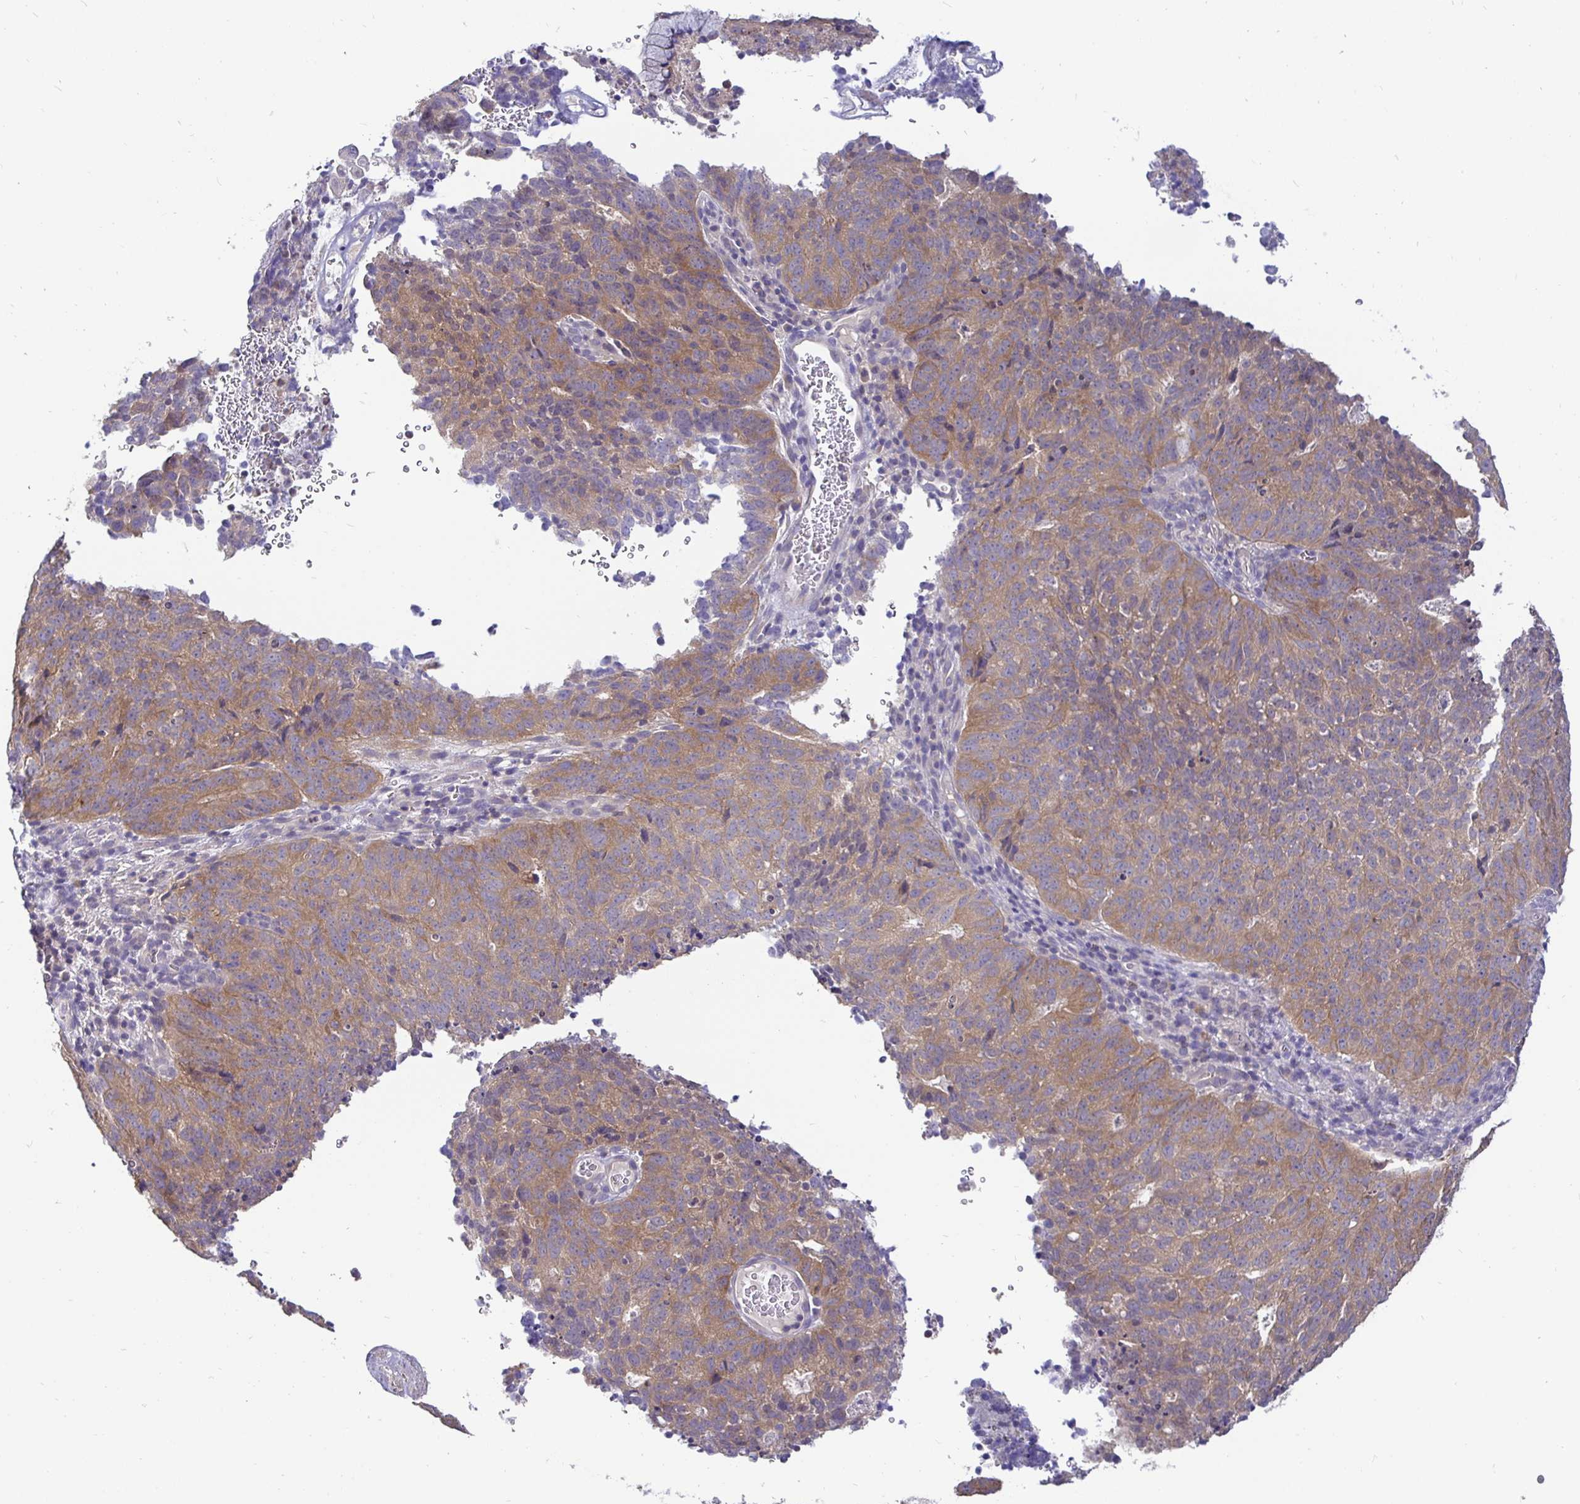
{"staining": {"intensity": "moderate", "quantity": ">75%", "location": "cytoplasmic/membranous"}, "tissue": "cervical cancer", "cell_type": "Tumor cells", "image_type": "cancer", "snomed": [{"axis": "morphology", "description": "Adenocarcinoma, NOS"}, {"axis": "topography", "description": "Cervix"}], "caption": "Cervical cancer (adenocarcinoma) tissue reveals moderate cytoplasmic/membranous expression in about >75% of tumor cells", "gene": "KIF21A", "patient": {"sex": "female", "age": 38}}